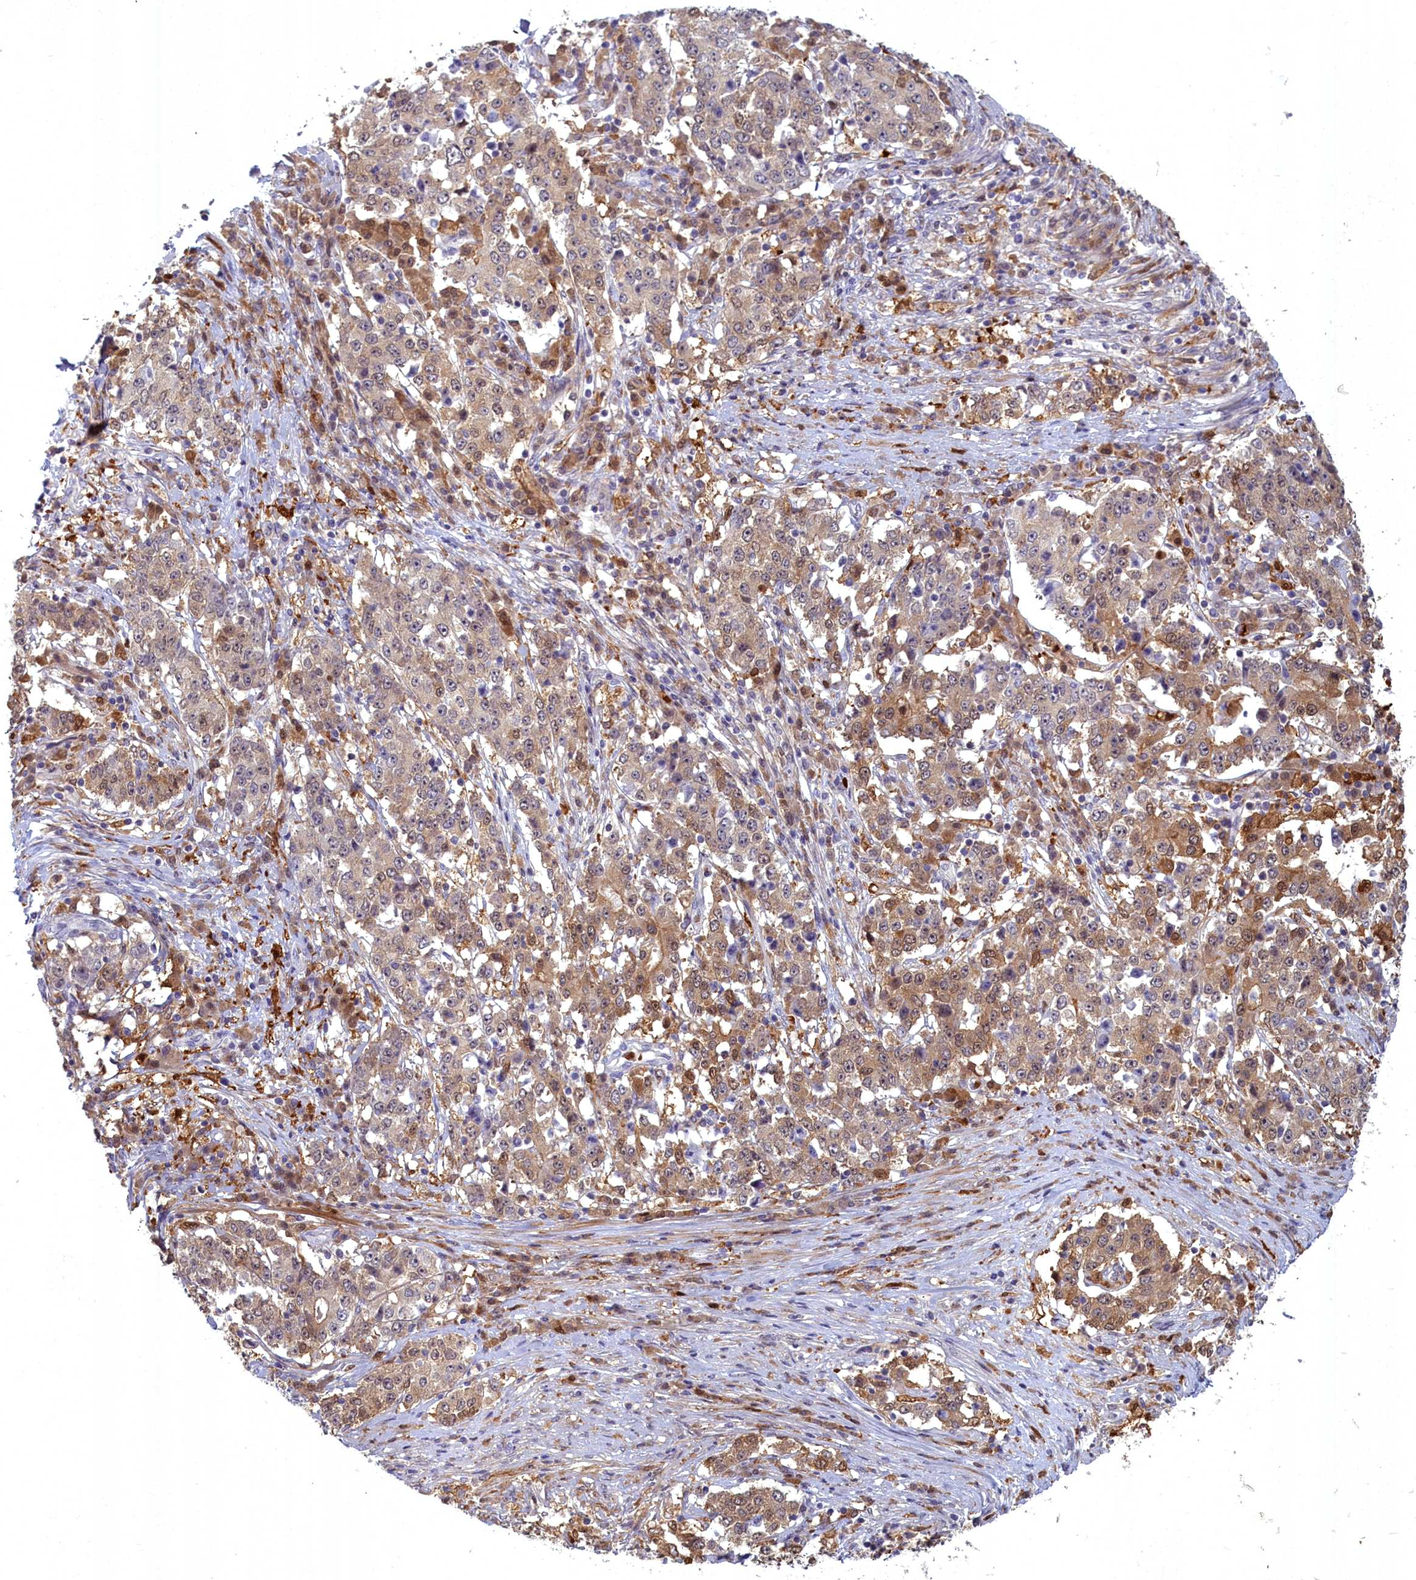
{"staining": {"intensity": "weak", "quantity": ">75%", "location": "cytoplasmic/membranous"}, "tissue": "stomach cancer", "cell_type": "Tumor cells", "image_type": "cancer", "snomed": [{"axis": "morphology", "description": "Adenocarcinoma, NOS"}, {"axis": "topography", "description": "Stomach"}], "caption": "IHC of human adenocarcinoma (stomach) shows low levels of weak cytoplasmic/membranous staining in approximately >75% of tumor cells.", "gene": "BLVRB", "patient": {"sex": "male", "age": 59}}